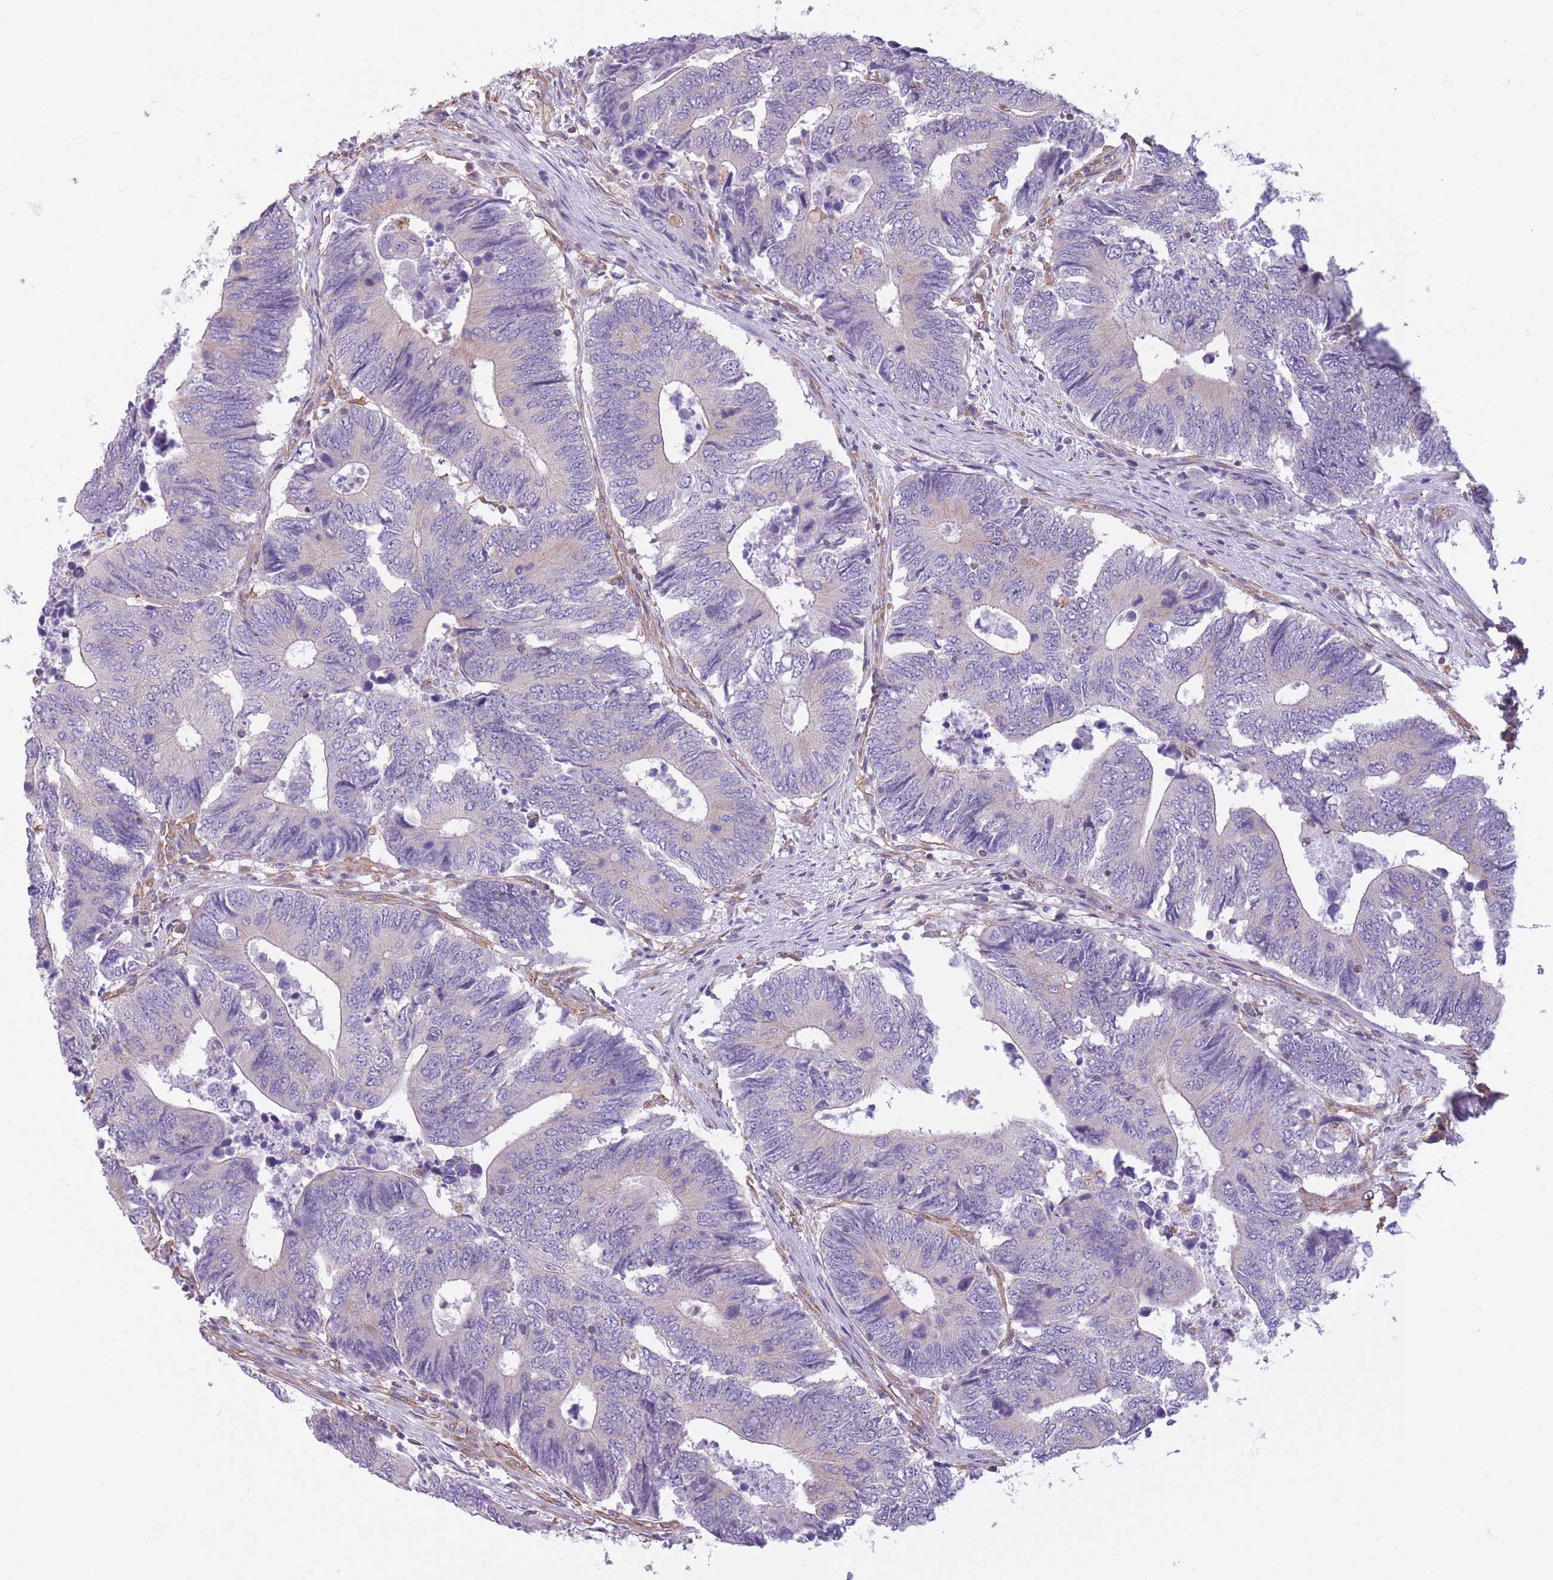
{"staining": {"intensity": "negative", "quantity": "none", "location": "none"}, "tissue": "colorectal cancer", "cell_type": "Tumor cells", "image_type": "cancer", "snomed": [{"axis": "morphology", "description": "Adenocarcinoma, NOS"}, {"axis": "topography", "description": "Colon"}], "caption": "This is a micrograph of IHC staining of colorectal adenocarcinoma, which shows no expression in tumor cells.", "gene": "ADD1", "patient": {"sex": "male", "age": 87}}